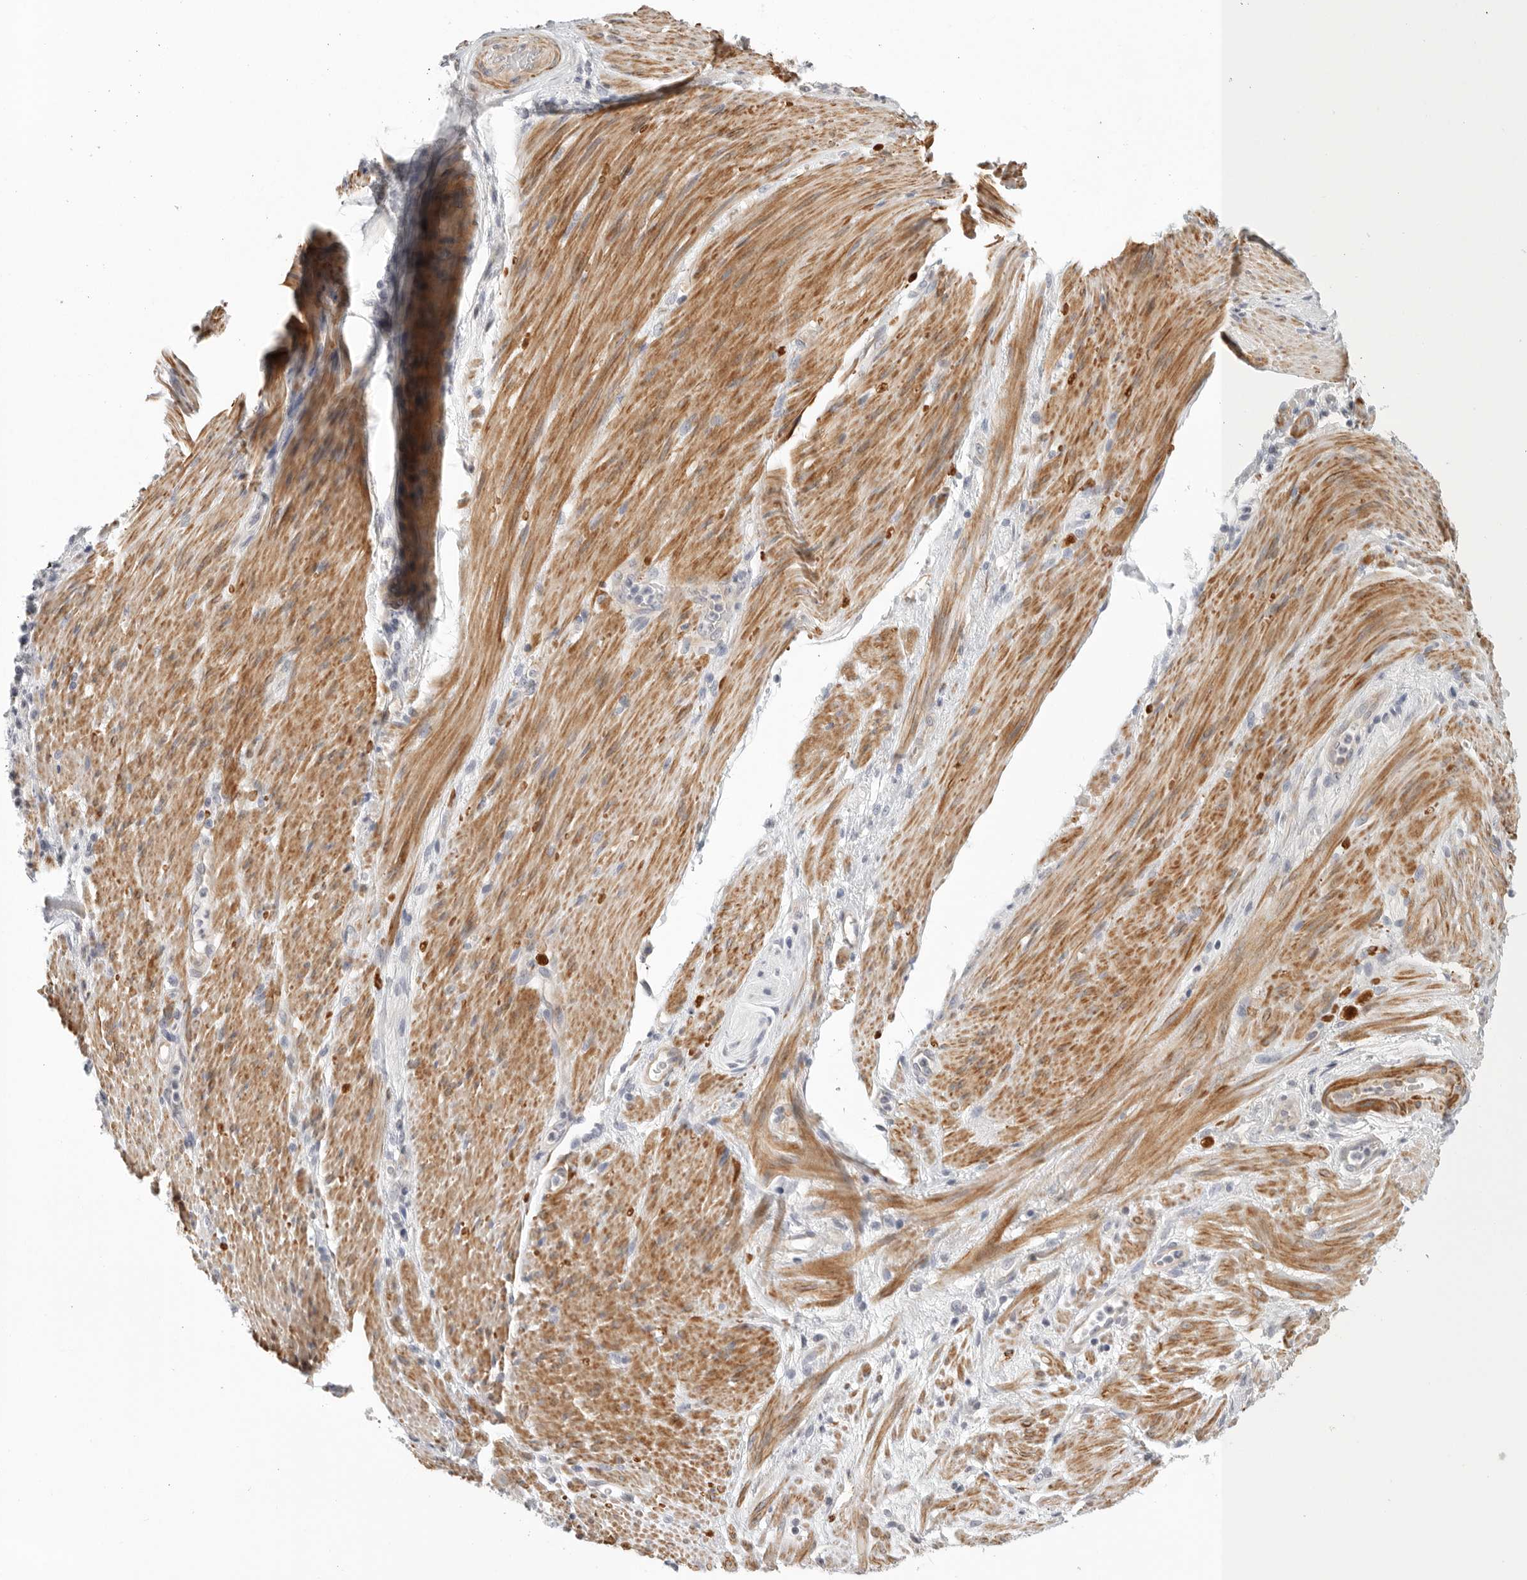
{"staining": {"intensity": "negative", "quantity": "none", "location": "none"}, "tissue": "stomach cancer", "cell_type": "Tumor cells", "image_type": "cancer", "snomed": [{"axis": "morphology", "description": "Adenocarcinoma, NOS"}, {"axis": "topography", "description": "Stomach"}], "caption": "A high-resolution histopathology image shows immunohistochemistry (IHC) staining of adenocarcinoma (stomach), which displays no significant staining in tumor cells.", "gene": "STAB2", "patient": {"sex": "female", "age": 73}}